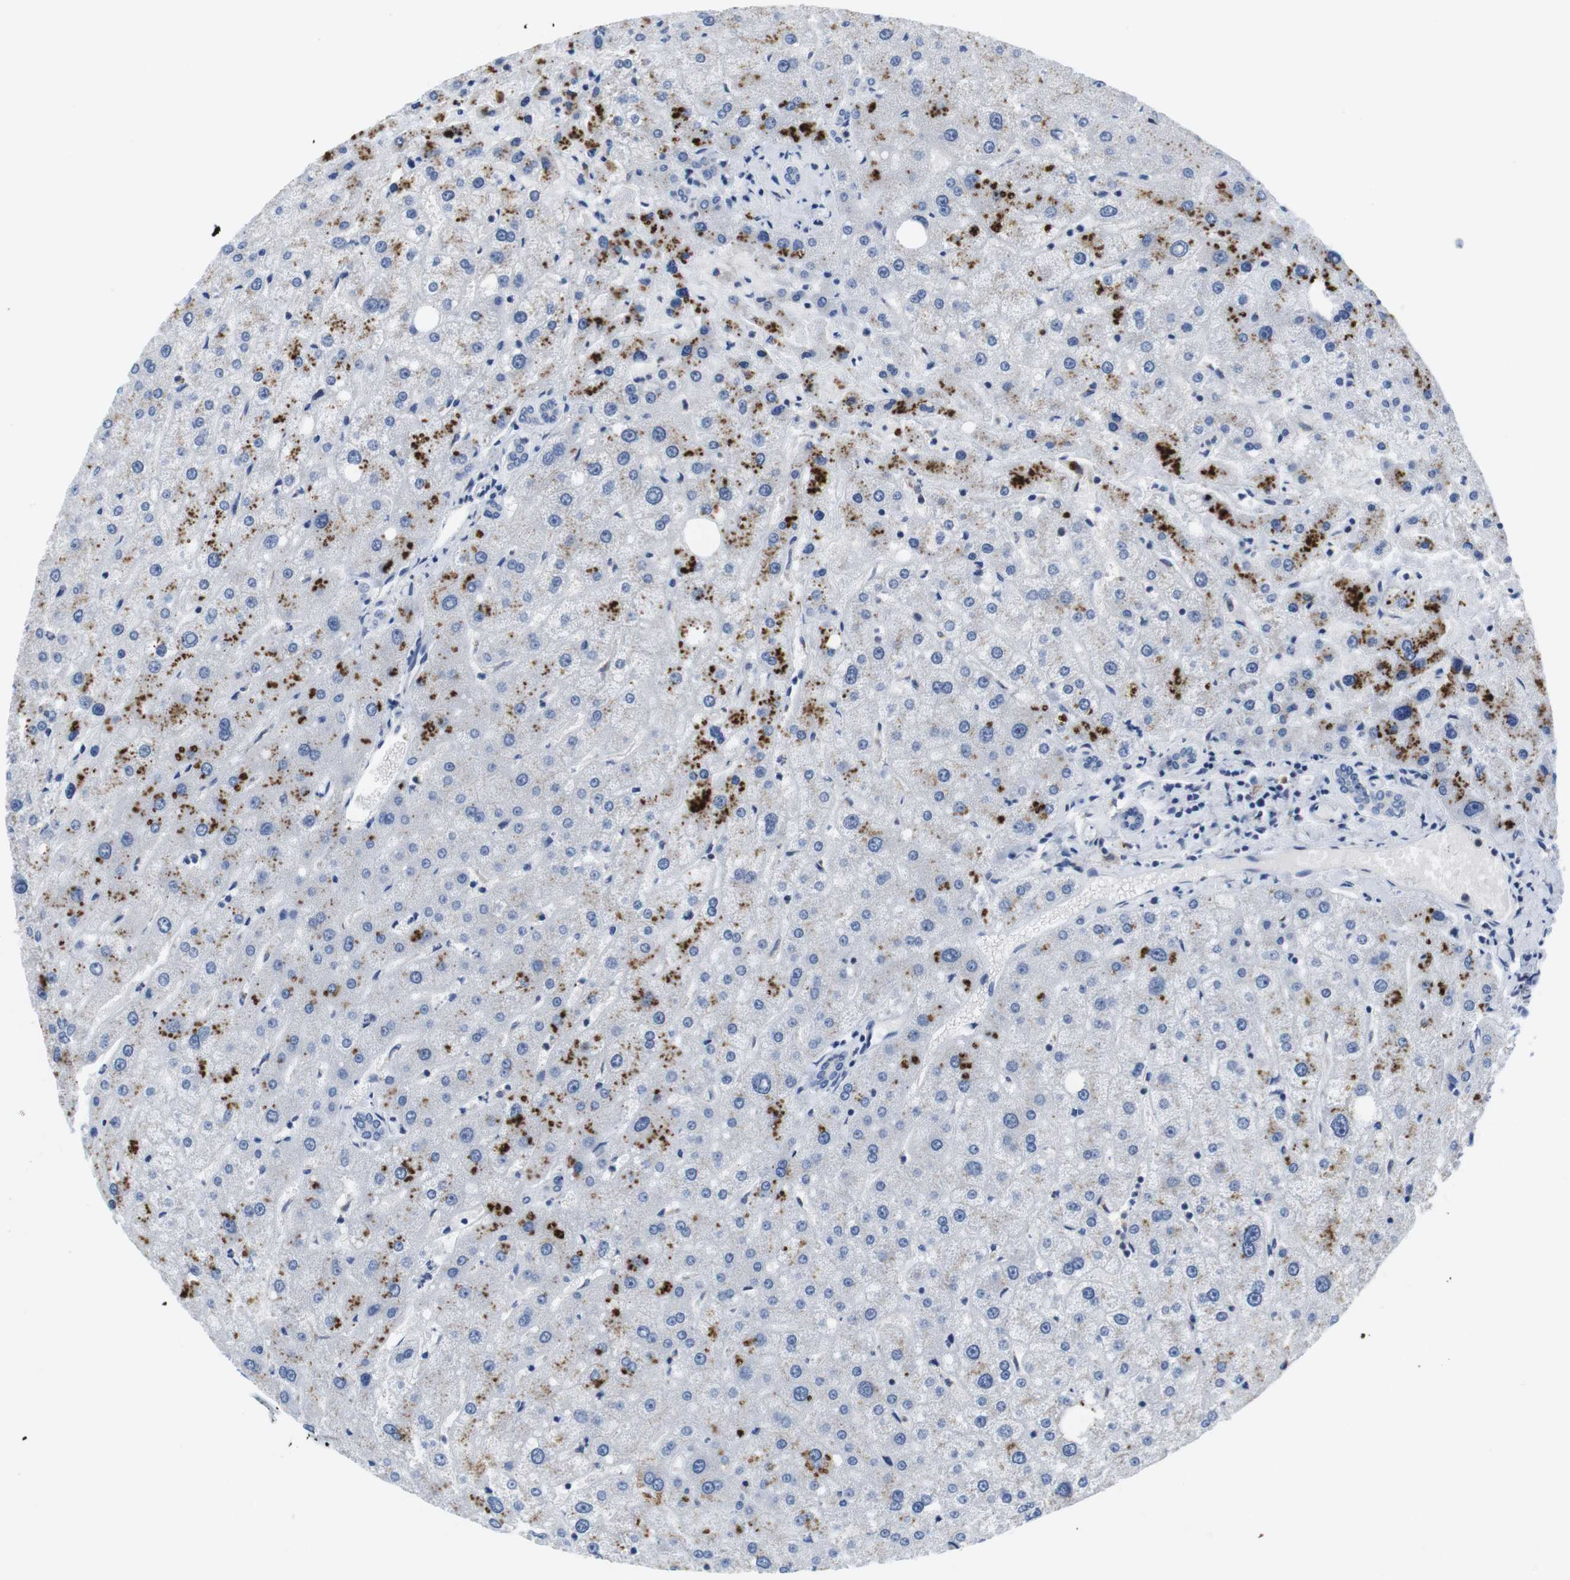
{"staining": {"intensity": "negative", "quantity": "none", "location": "none"}, "tissue": "liver", "cell_type": "Cholangiocytes", "image_type": "normal", "snomed": [{"axis": "morphology", "description": "Normal tissue, NOS"}, {"axis": "topography", "description": "Liver"}], "caption": "Human liver stained for a protein using immunohistochemistry (IHC) reveals no staining in cholangiocytes.", "gene": "CNGA2", "patient": {"sex": "male", "age": 73}}